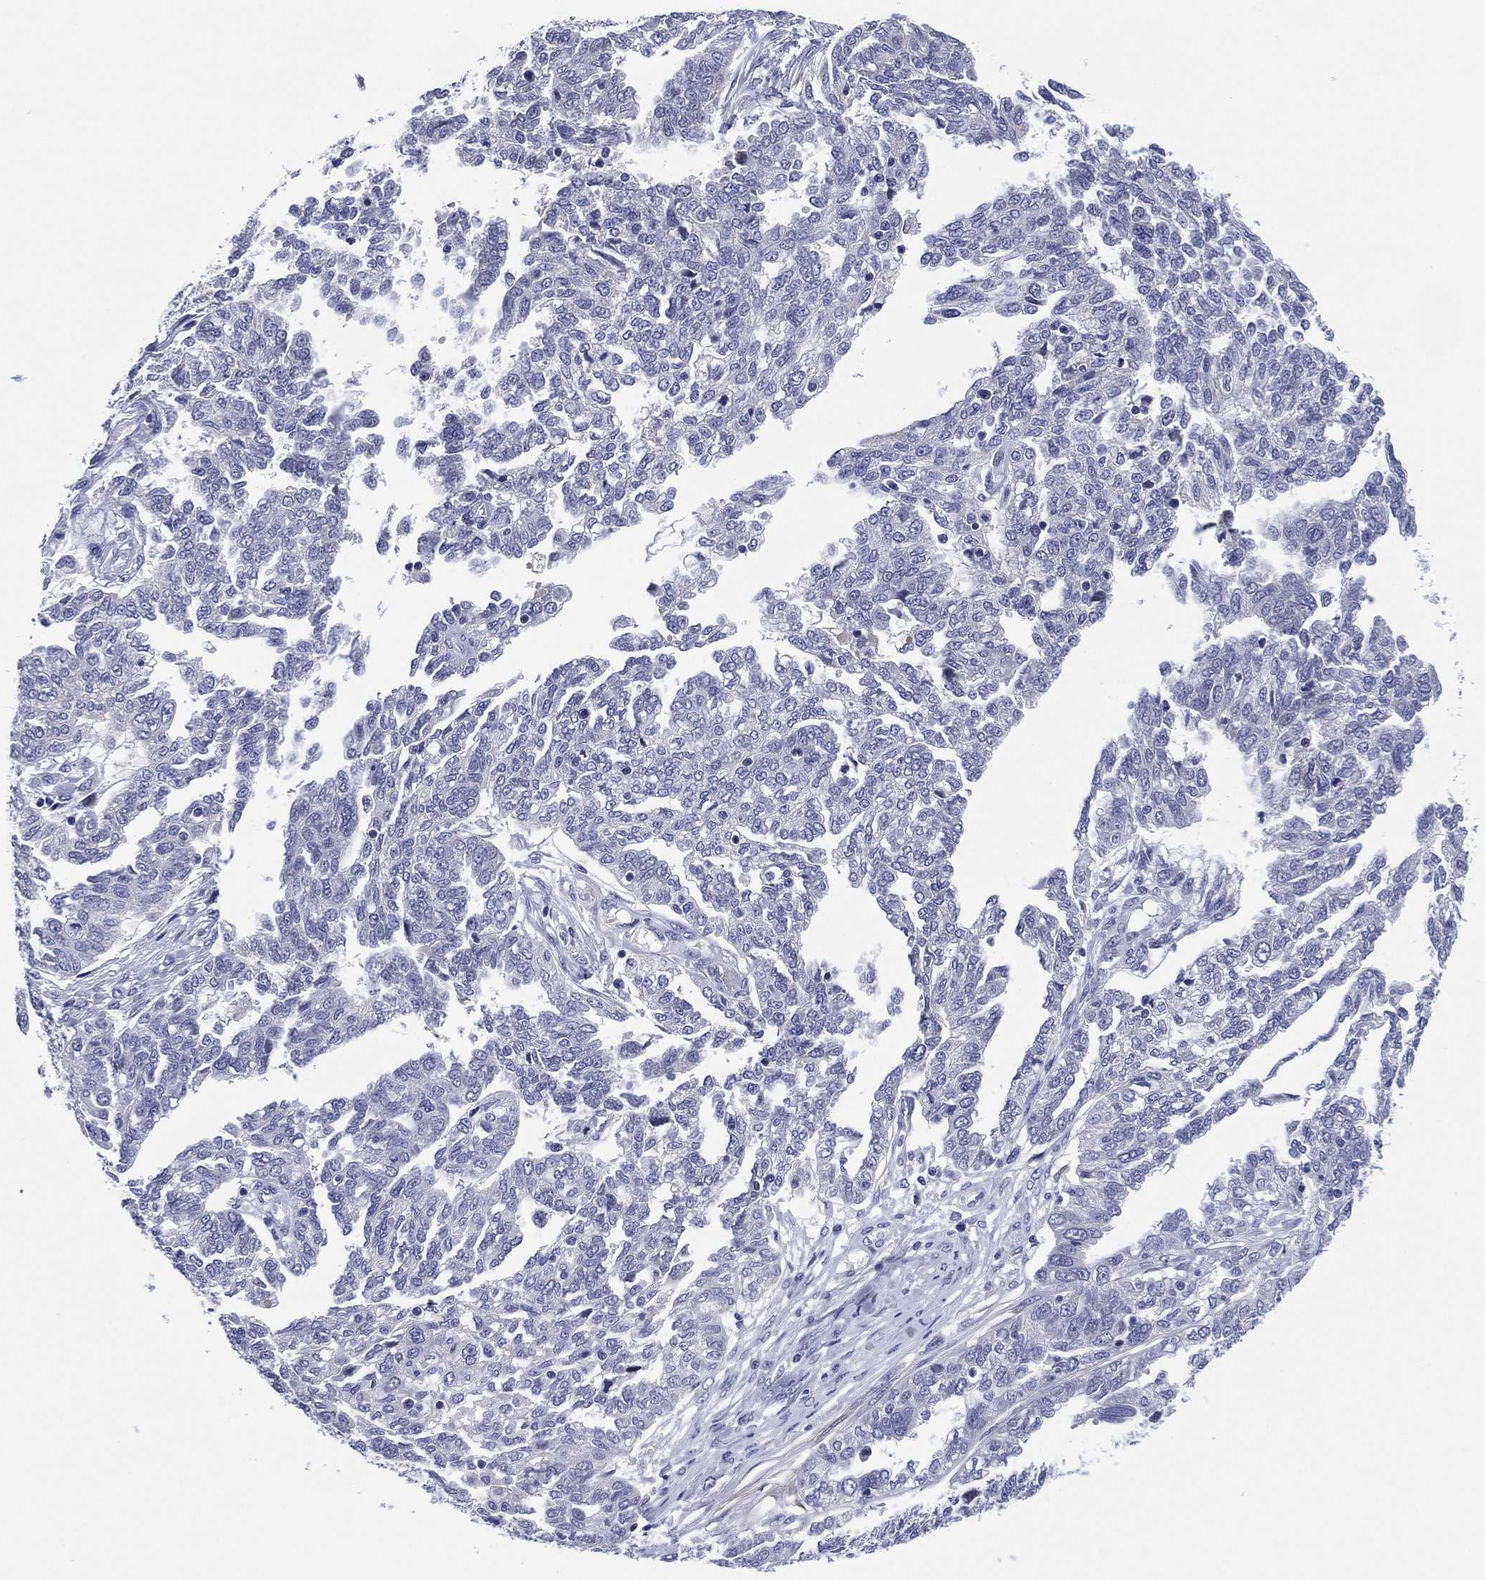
{"staining": {"intensity": "negative", "quantity": "none", "location": "none"}, "tissue": "ovarian cancer", "cell_type": "Tumor cells", "image_type": "cancer", "snomed": [{"axis": "morphology", "description": "Cystadenocarcinoma, serous, NOS"}, {"axis": "topography", "description": "Ovary"}], "caption": "Tumor cells are negative for protein expression in human ovarian cancer.", "gene": "CLIP3", "patient": {"sex": "female", "age": 67}}